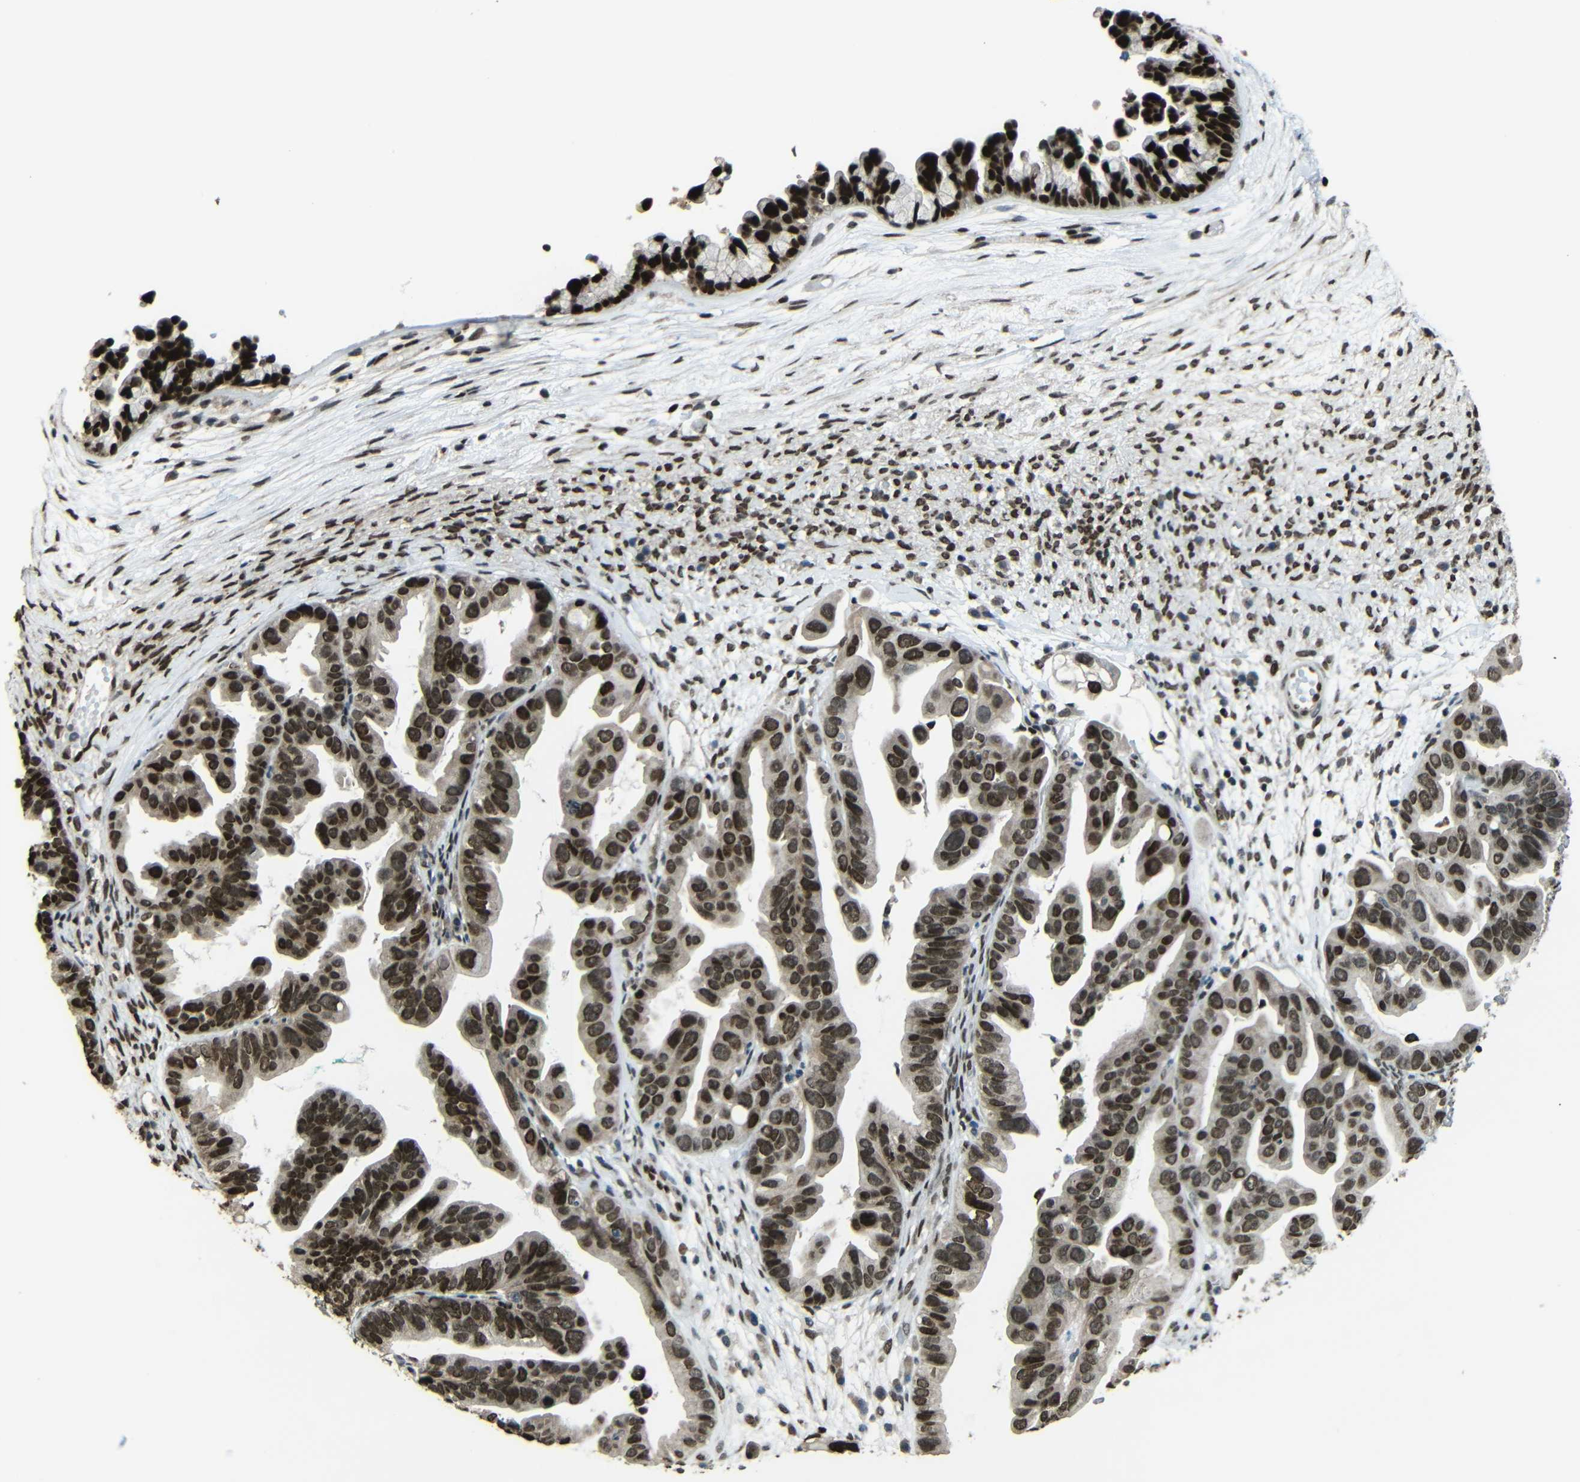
{"staining": {"intensity": "strong", "quantity": ">75%", "location": "nuclear"}, "tissue": "ovarian cancer", "cell_type": "Tumor cells", "image_type": "cancer", "snomed": [{"axis": "morphology", "description": "Cystadenocarcinoma, serous, NOS"}, {"axis": "topography", "description": "Ovary"}], "caption": "This image exhibits IHC staining of human serous cystadenocarcinoma (ovarian), with high strong nuclear staining in approximately >75% of tumor cells.", "gene": "PSIP1", "patient": {"sex": "female", "age": 56}}